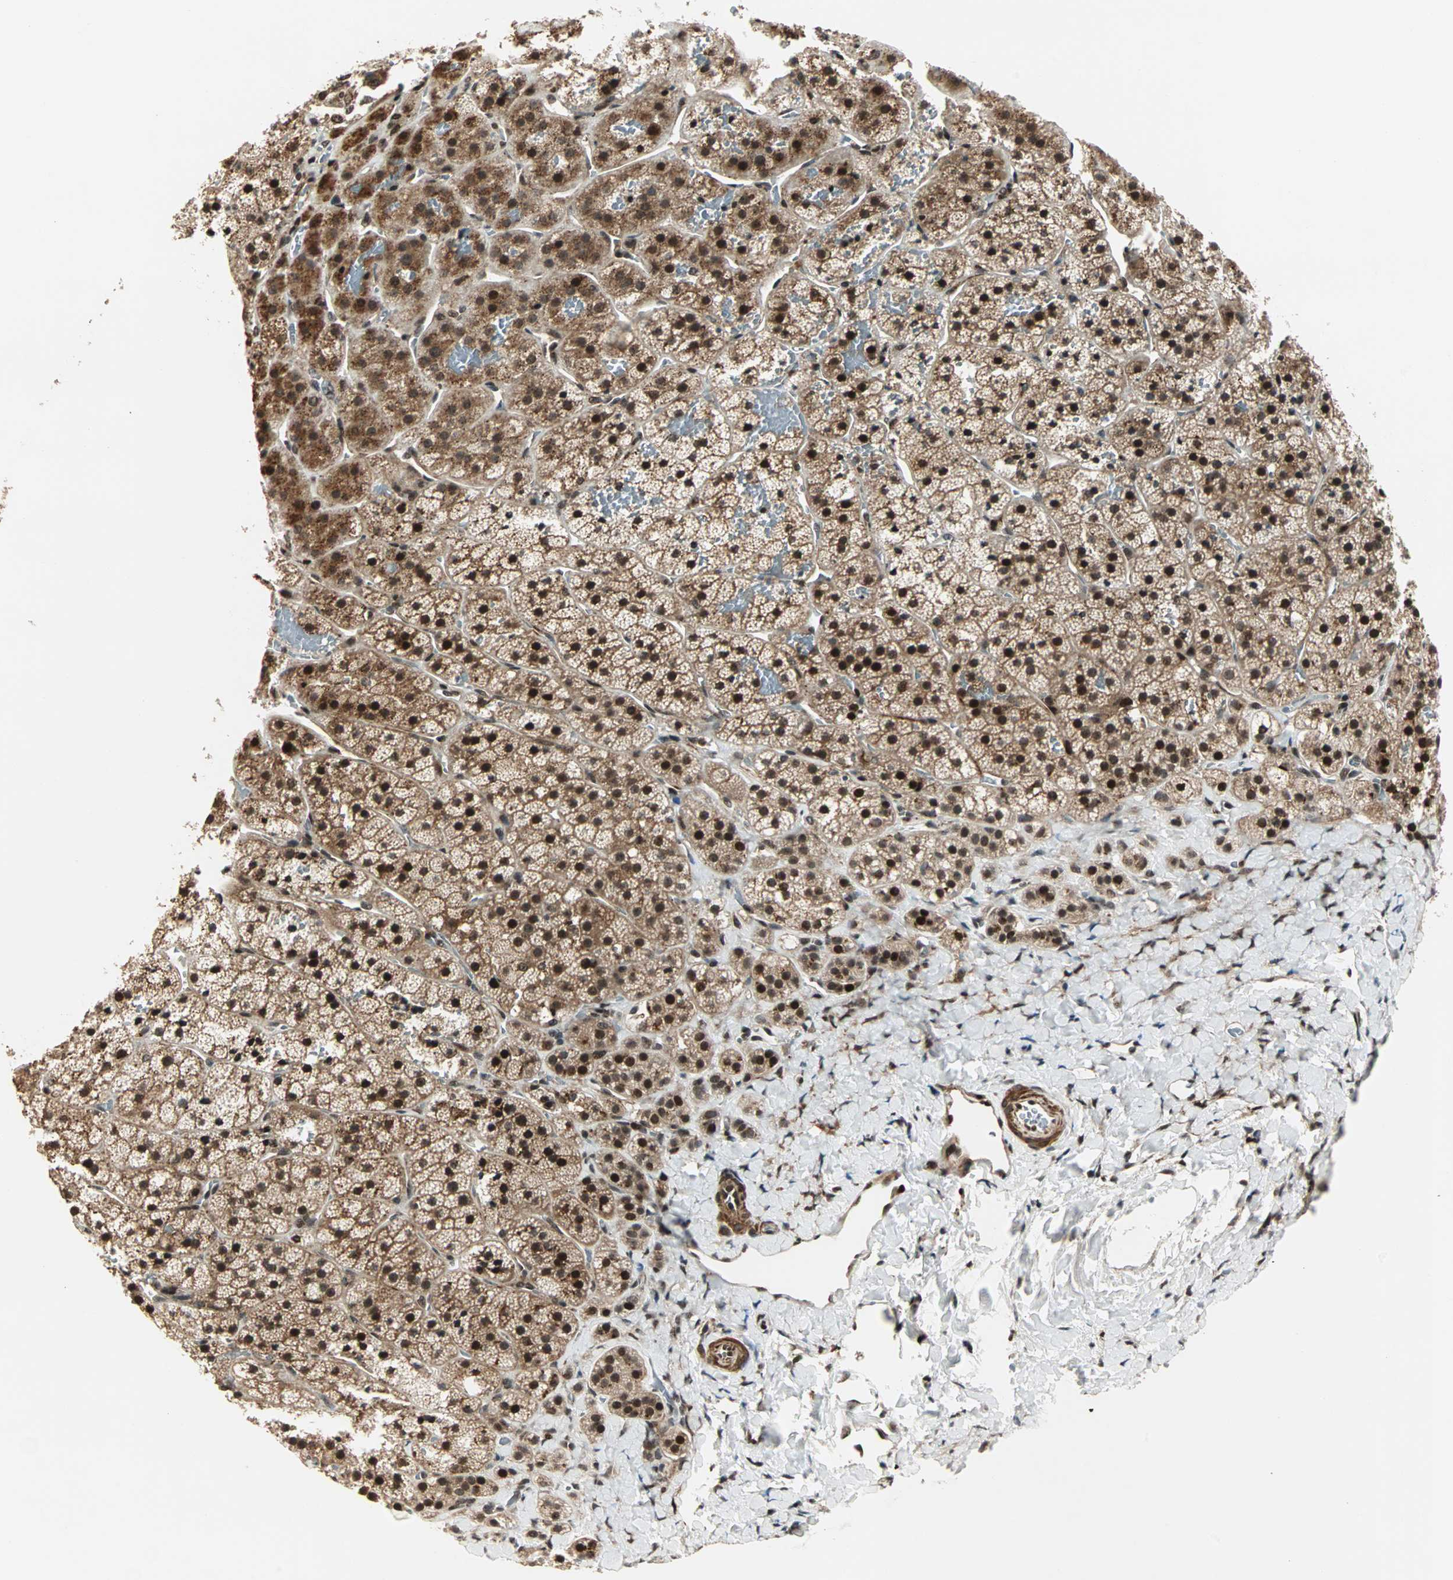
{"staining": {"intensity": "strong", "quantity": ">75%", "location": "cytoplasmic/membranous,nuclear"}, "tissue": "adrenal gland", "cell_type": "Glandular cells", "image_type": "normal", "snomed": [{"axis": "morphology", "description": "Normal tissue, NOS"}, {"axis": "topography", "description": "Adrenal gland"}], "caption": "Glandular cells demonstrate high levels of strong cytoplasmic/membranous,nuclear positivity in about >75% of cells in normal human adrenal gland. Ihc stains the protein of interest in brown and the nuclei are stained blue.", "gene": "ZBED9", "patient": {"sex": "female", "age": 44}}